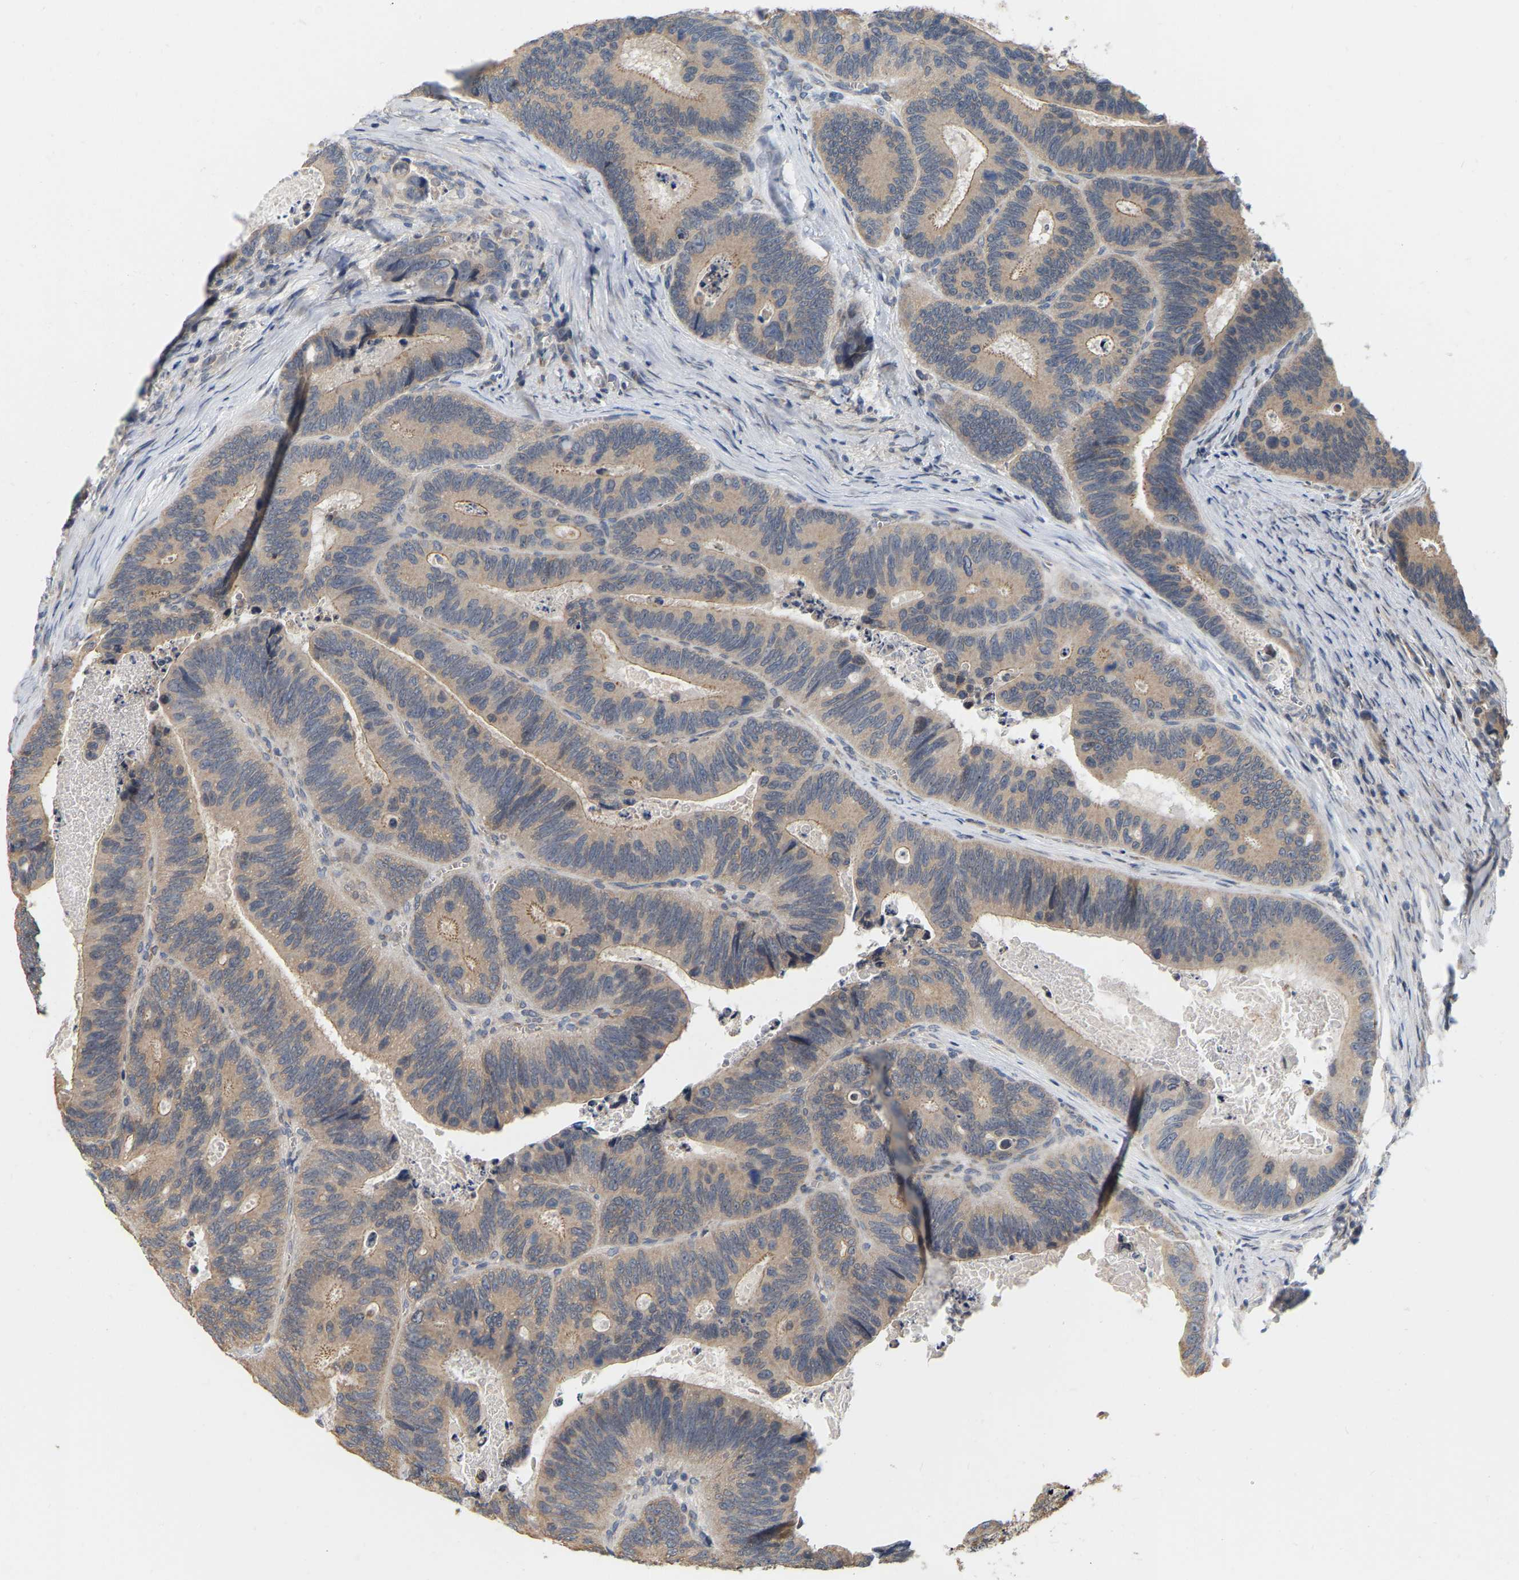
{"staining": {"intensity": "weak", "quantity": ">75%", "location": "cytoplasmic/membranous"}, "tissue": "colorectal cancer", "cell_type": "Tumor cells", "image_type": "cancer", "snomed": [{"axis": "morphology", "description": "Inflammation, NOS"}, {"axis": "morphology", "description": "Adenocarcinoma, NOS"}, {"axis": "topography", "description": "Colon"}], "caption": "Human colorectal cancer stained for a protein (brown) exhibits weak cytoplasmic/membranous positive expression in approximately >75% of tumor cells.", "gene": "SSH1", "patient": {"sex": "male", "age": 72}}